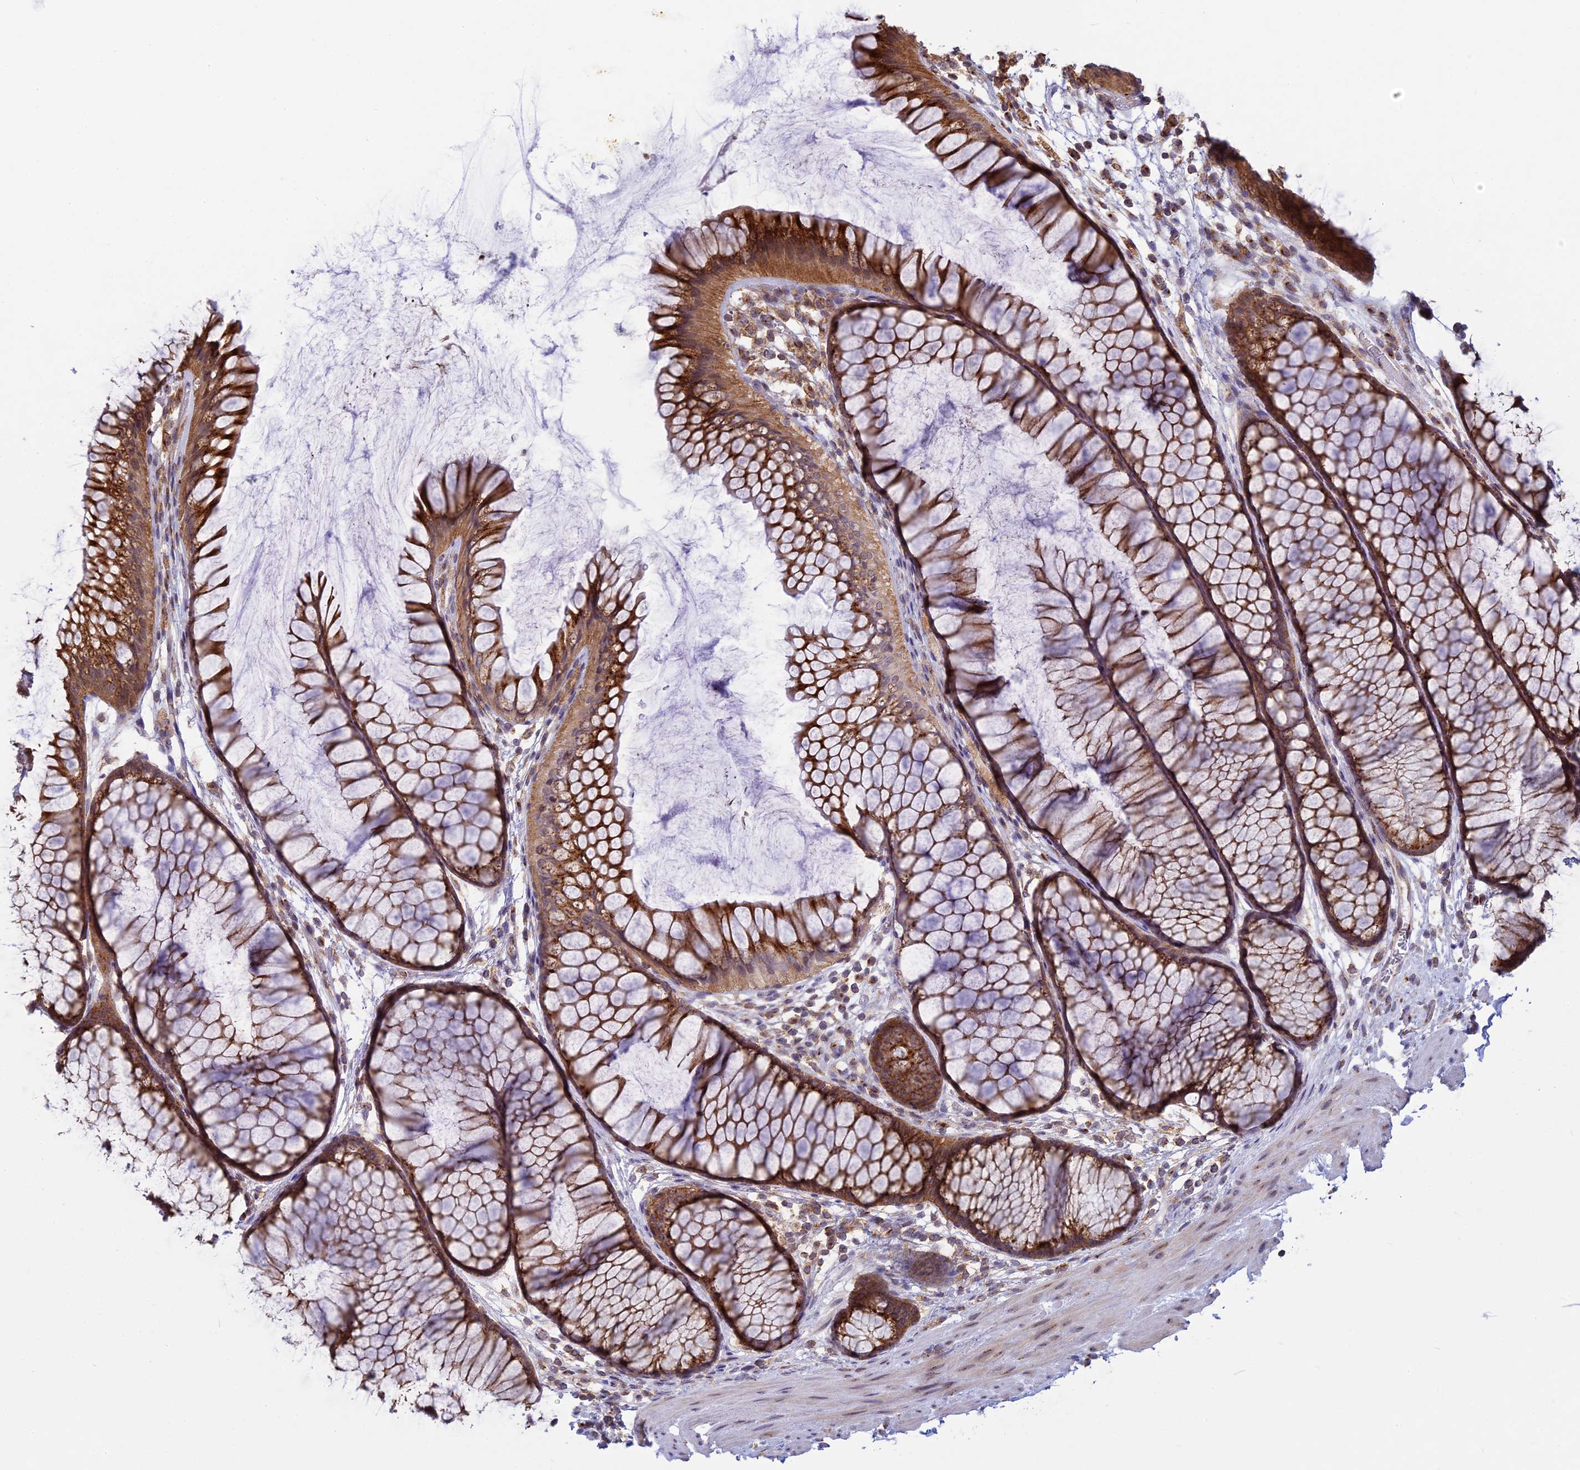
{"staining": {"intensity": "negative", "quantity": "none", "location": "none"}, "tissue": "colon", "cell_type": "Endothelial cells", "image_type": "normal", "snomed": [{"axis": "morphology", "description": "Normal tissue, NOS"}, {"axis": "topography", "description": "Colon"}], "caption": "IHC photomicrograph of benign colon stained for a protein (brown), which exhibits no positivity in endothelial cells. (DAB (3,3'-diaminobenzidine) immunohistochemistry, high magnification).", "gene": "CLINT1", "patient": {"sex": "female", "age": 82}}